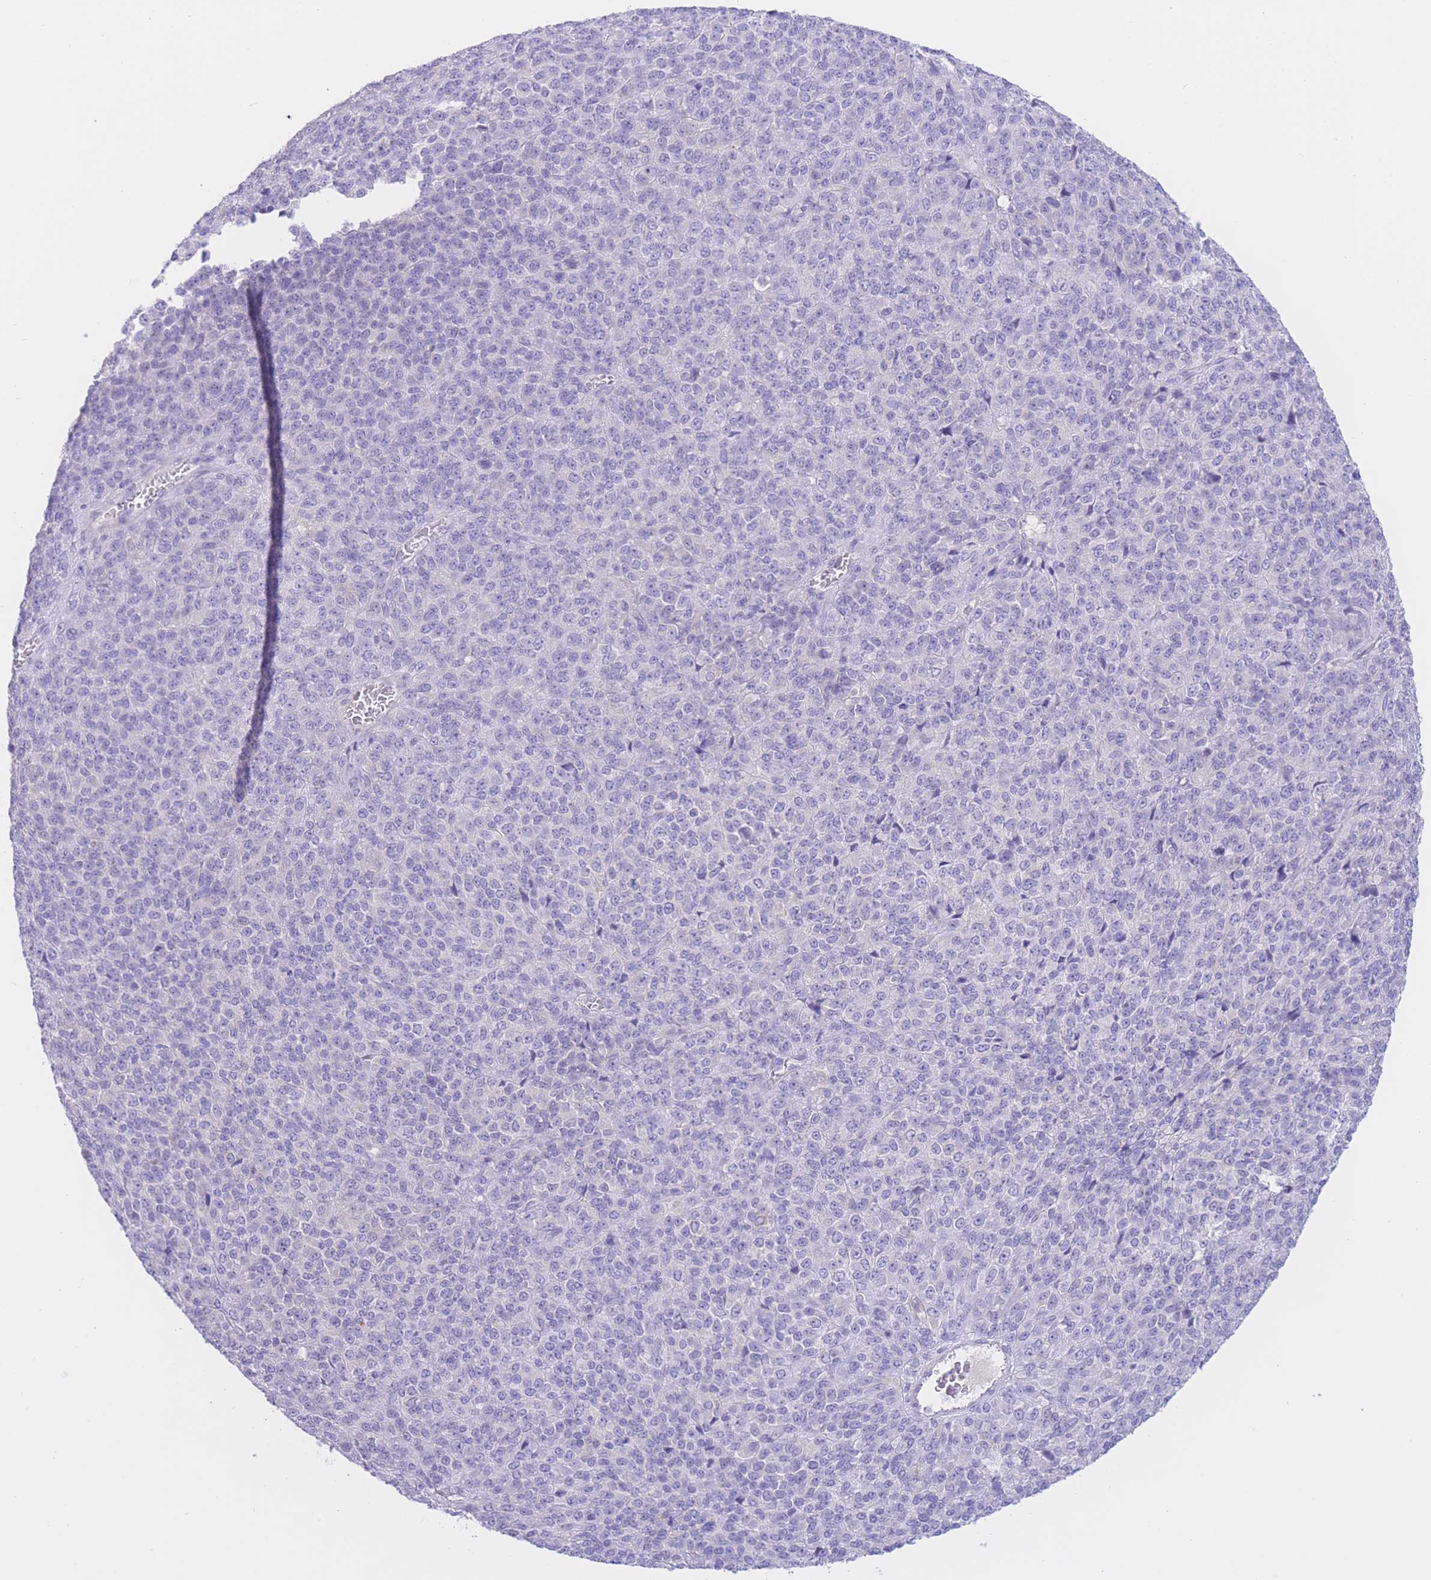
{"staining": {"intensity": "negative", "quantity": "none", "location": "none"}, "tissue": "melanoma", "cell_type": "Tumor cells", "image_type": "cancer", "snomed": [{"axis": "morphology", "description": "Malignant melanoma, Metastatic site"}, {"axis": "topography", "description": "Brain"}], "caption": "This is an immunohistochemistry histopathology image of human malignant melanoma (metastatic site). There is no positivity in tumor cells.", "gene": "ZNF212", "patient": {"sex": "female", "age": 56}}